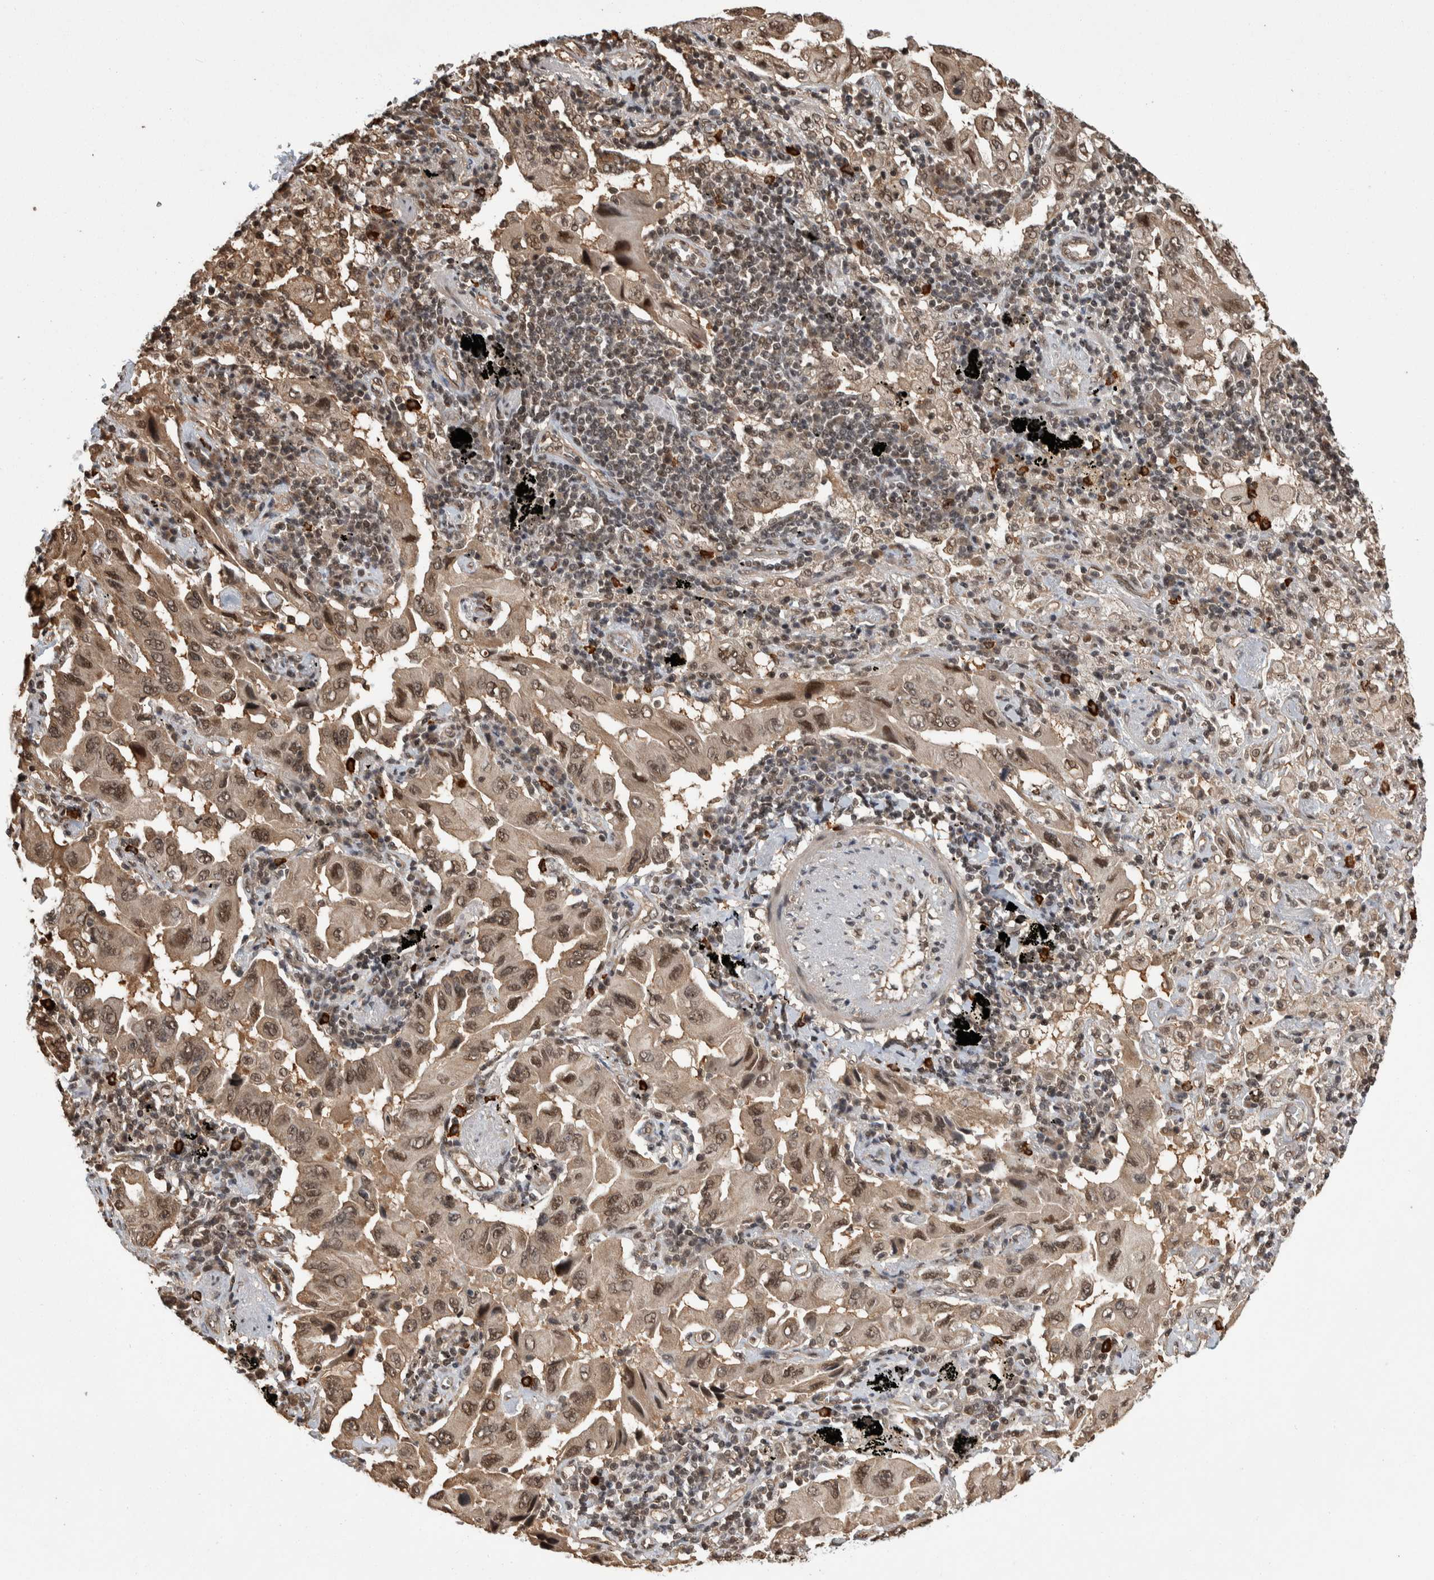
{"staining": {"intensity": "moderate", "quantity": ">75%", "location": "cytoplasmic/membranous,nuclear"}, "tissue": "lung cancer", "cell_type": "Tumor cells", "image_type": "cancer", "snomed": [{"axis": "morphology", "description": "Adenocarcinoma, NOS"}, {"axis": "topography", "description": "Lung"}], "caption": "Protein expression analysis of lung adenocarcinoma shows moderate cytoplasmic/membranous and nuclear positivity in about >75% of tumor cells.", "gene": "ZNF592", "patient": {"sex": "female", "age": 65}}